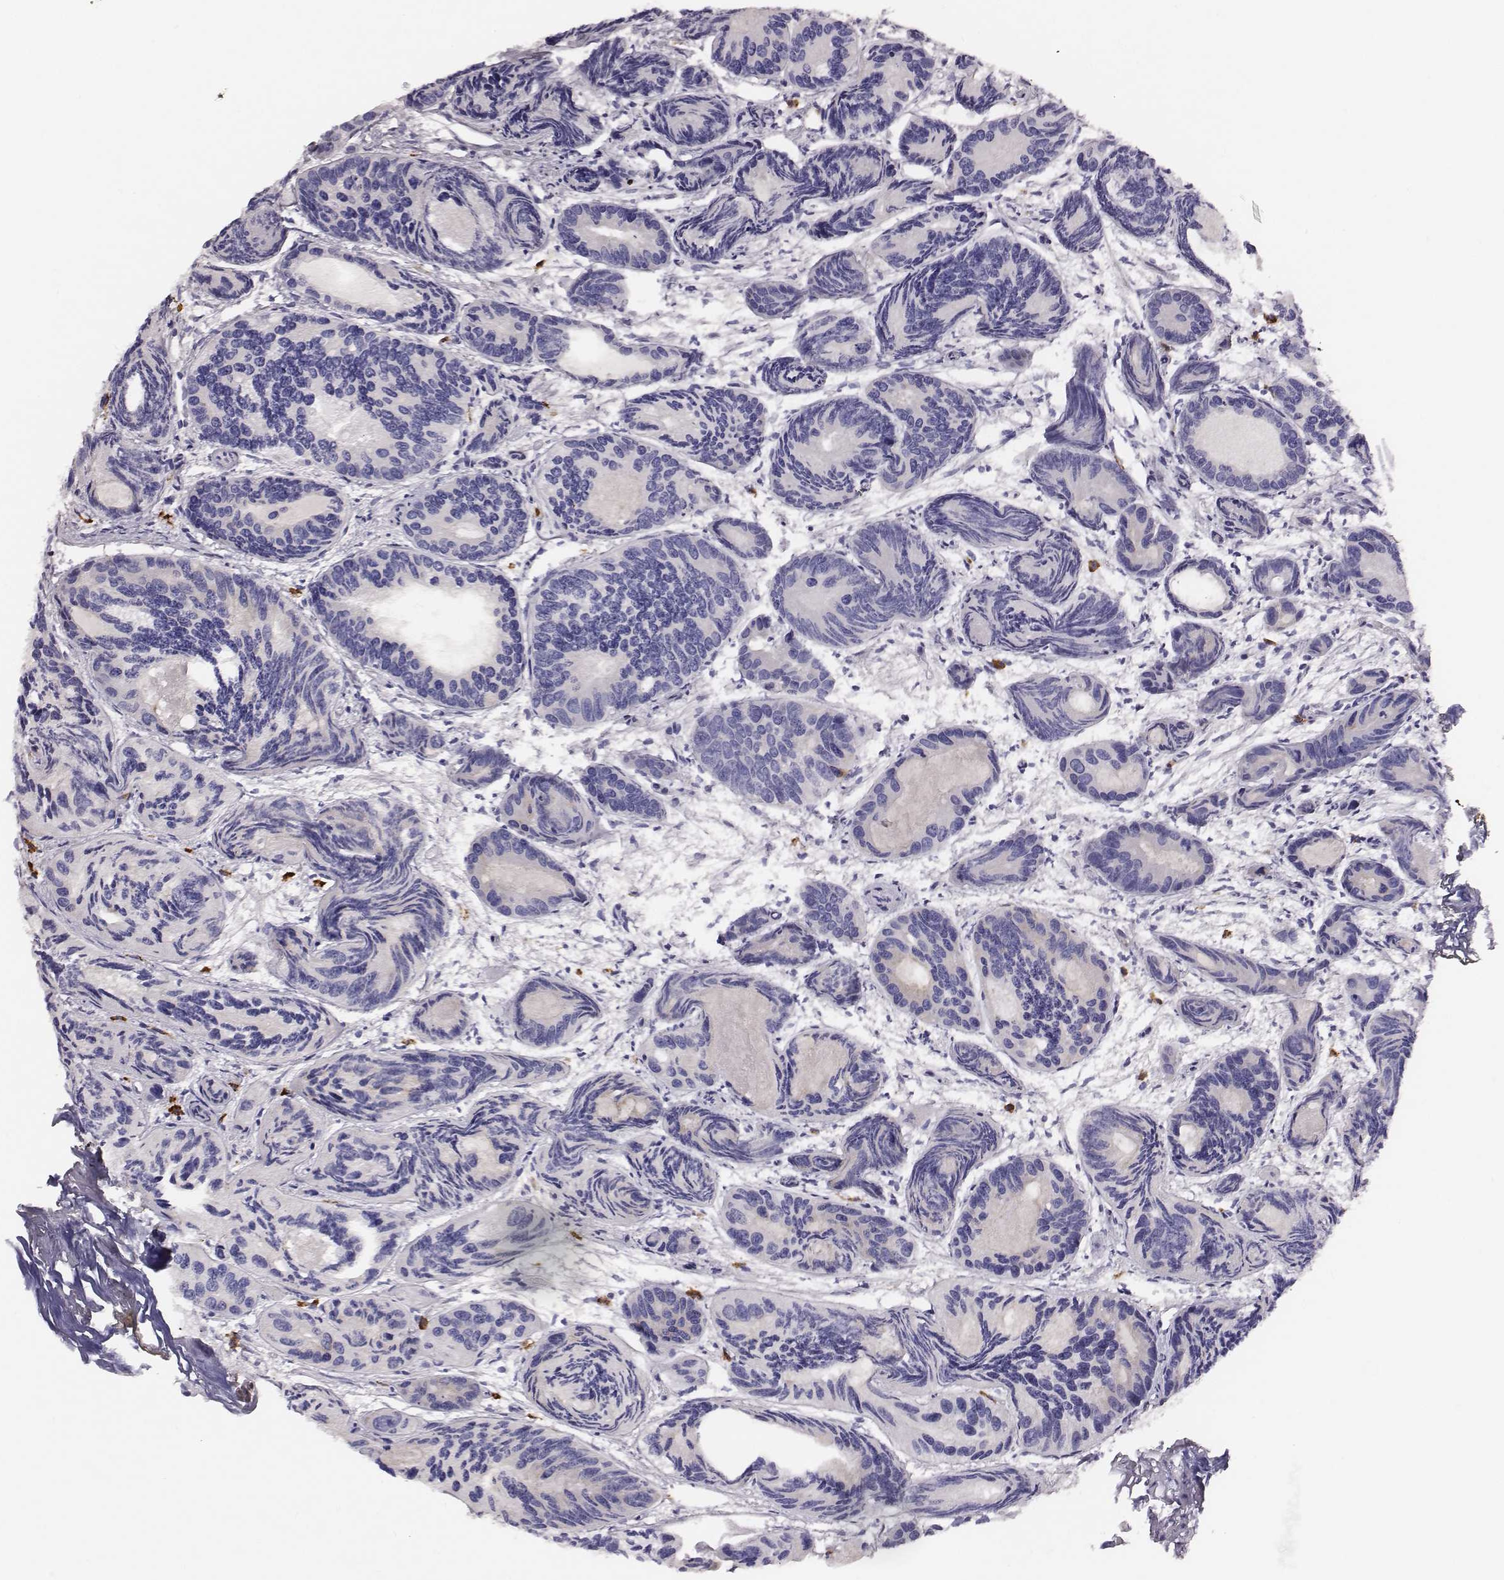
{"staining": {"intensity": "negative", "quantity": "none", "location": "none"}, "tissue": "prostate cancer", "cell_type": "Tumor cells", "image_type": "cancer", "snomed": [{"axis": "morphology", "description": "Adenocarcinoma, Medium grade"}, {"axis": "topography", "description": "Prostate"}], "caption": "IHC micrograph of neoplastic tissue: human prostate adenocarcinoma (medium-grade) stained with DAB exhibits no significant protein positivity in tumor cells.", "gene": "P2RY10", "patient": {"sex": "male", "age": 74}}